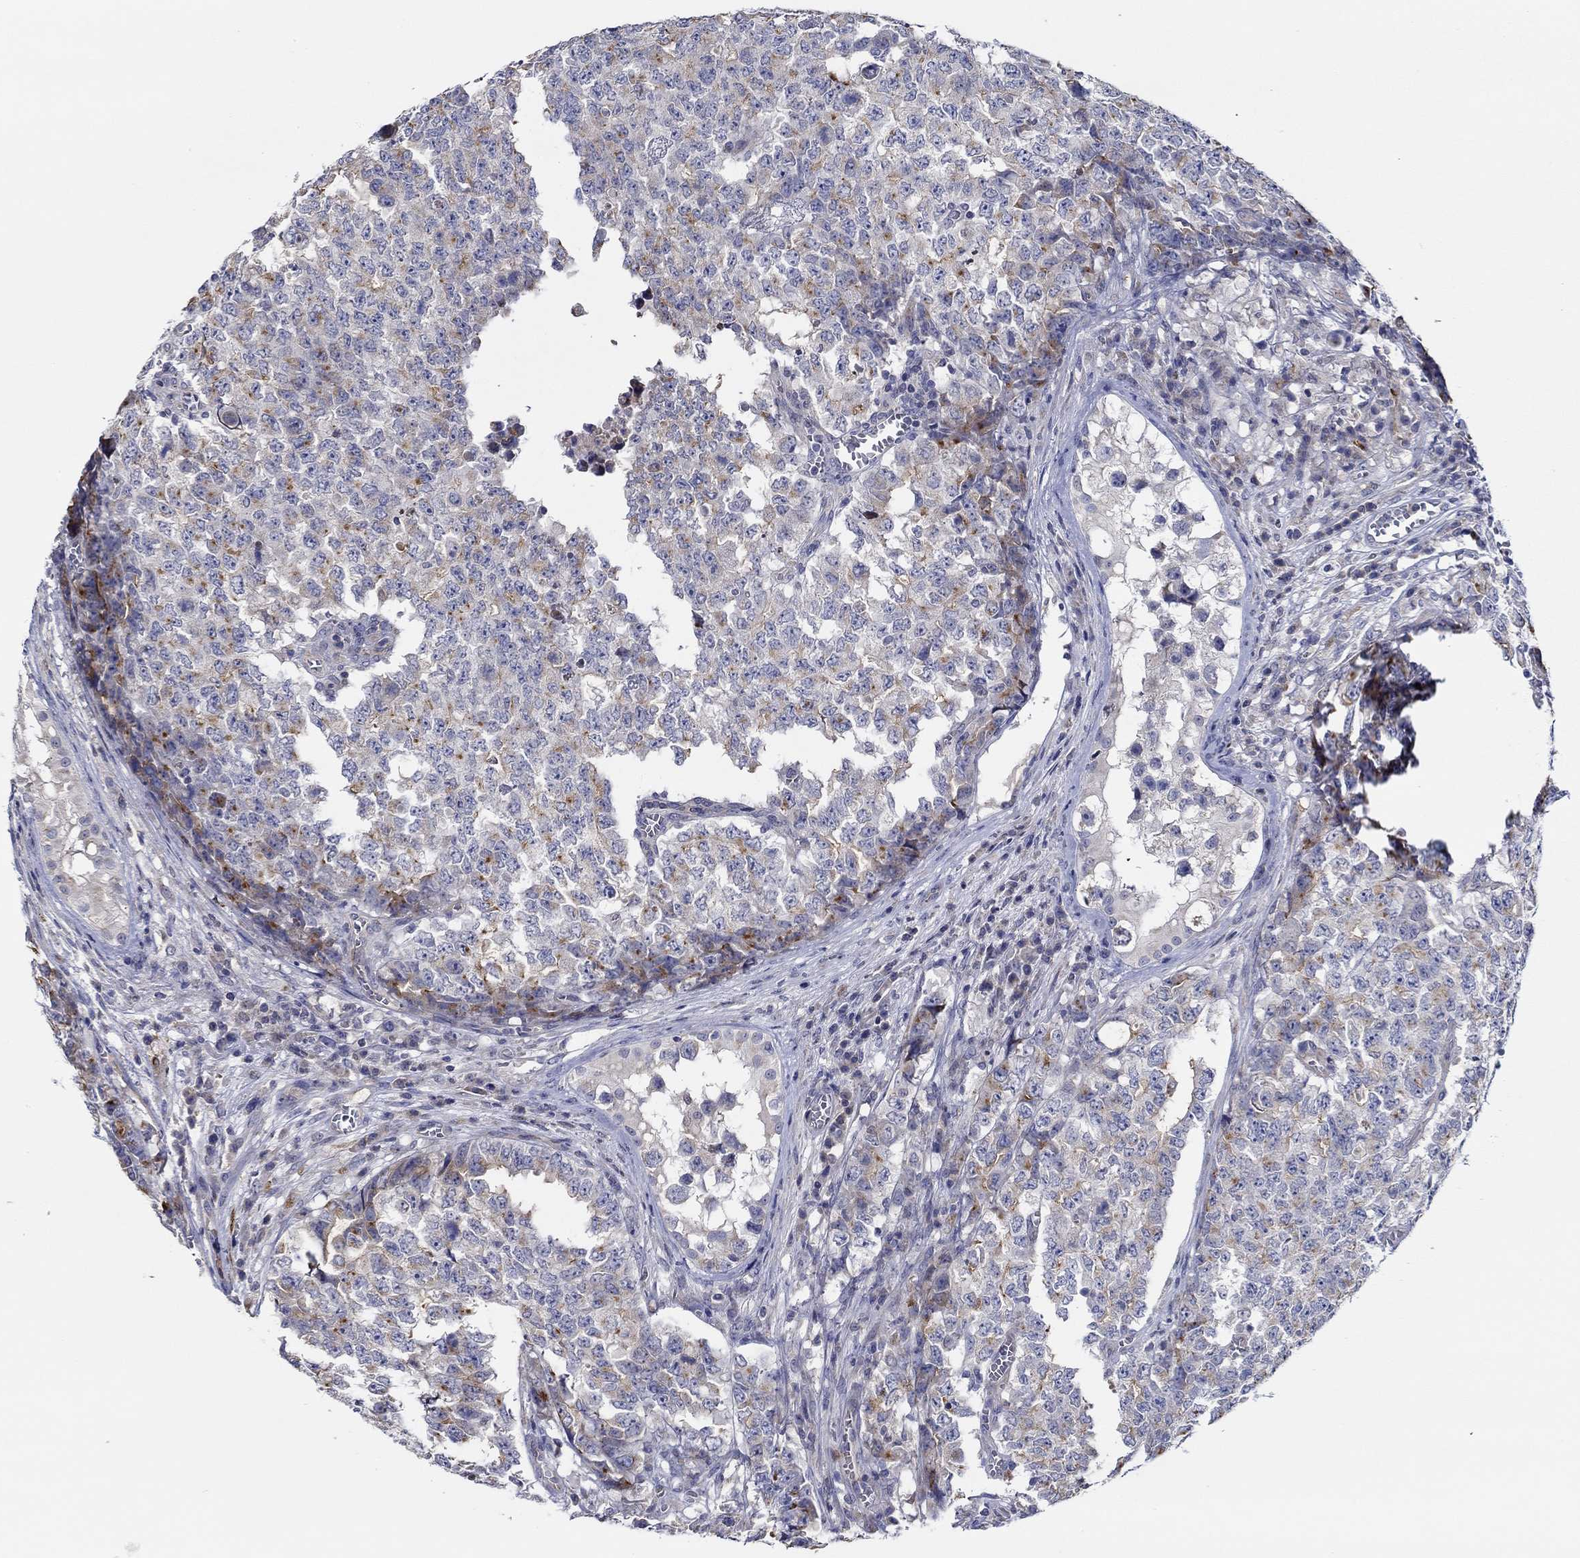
{"staining": {"intensity": "moderate", "quantity": "<25%", "location": "cytoplasmic/membranous"}, "tissue": "testis cancer", "cell_type": "Tumor cells", "image_type": "cancer", "snomed": [{"axis": "morphology", "description": "Carcinoma, Embryonal, NOS"}, {"axis": "topography", "description": "Testis"}], "caption": "DAB immunohistochemical staining of testis cancer (embryonal carcinoma) displays moderate cytoplasmic/membranous protein positivity in about <25% of tumor cells. The staining was performed using DAB, with brown indicating positive protein expression. Nuclei are stained blue with hematoxylin.", "gene": "CFAP61", "patient": {"sex": "male", "age": 23}}